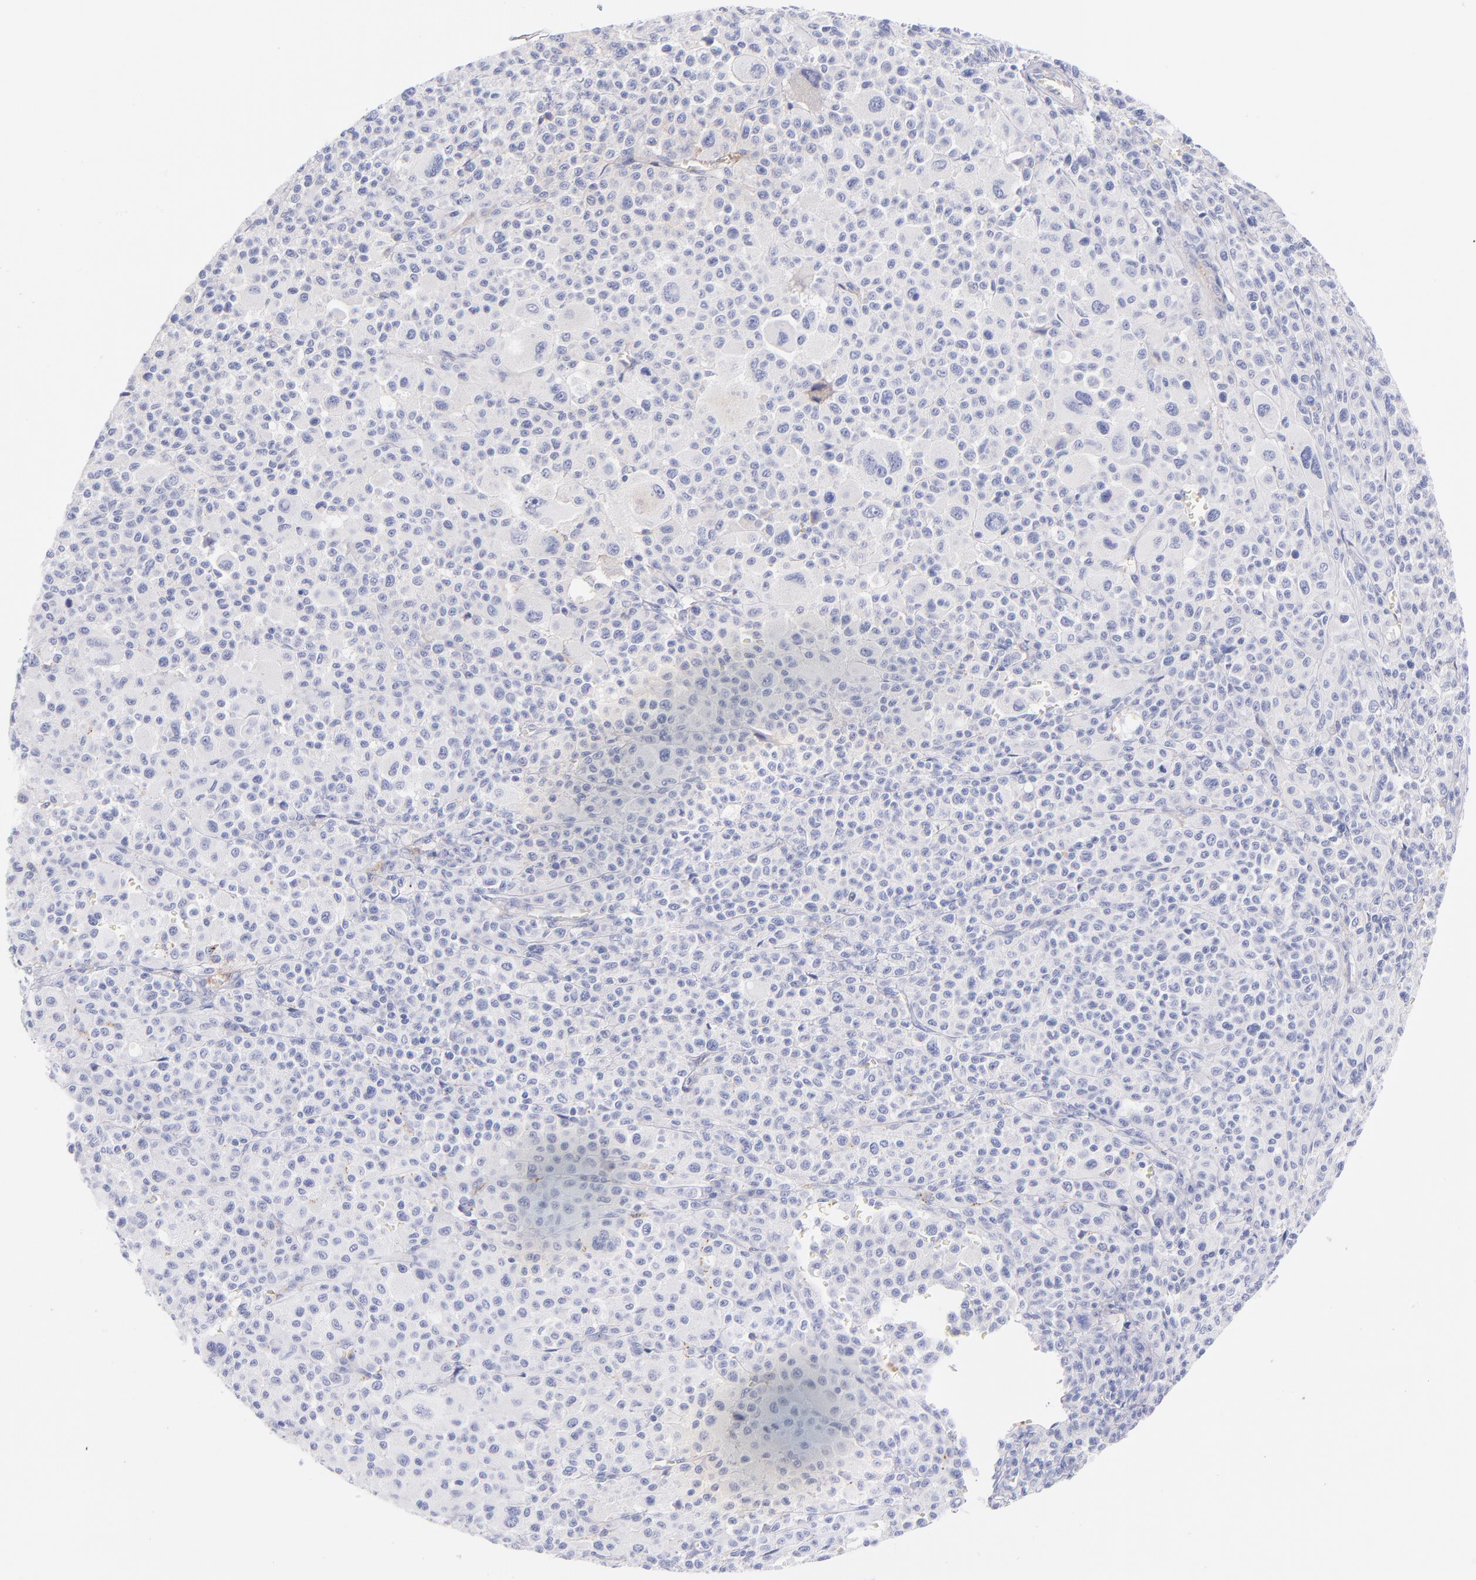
{"staining": {"intensity": "negative", "quantity": "none", "location": "none"}, "tissue": "melanoma", "cell_type": "Tumor cells", "image_type": "cancer", "snomed": [{"axis": "morphology", "description": "Malignant melanoma, Metastatic site"}, {"axis": "topography", "description": "Skin"}], "caption": "High power microscopy histopathology image of an immunohistochemistry (IHC) micrograph of melanoma, revealing no significant expression in tumor cells. (Brightfield microscopy of DAB IHC at high magnification).", "gene": "HP", "patient": {"sex": "female", "age": 74}}